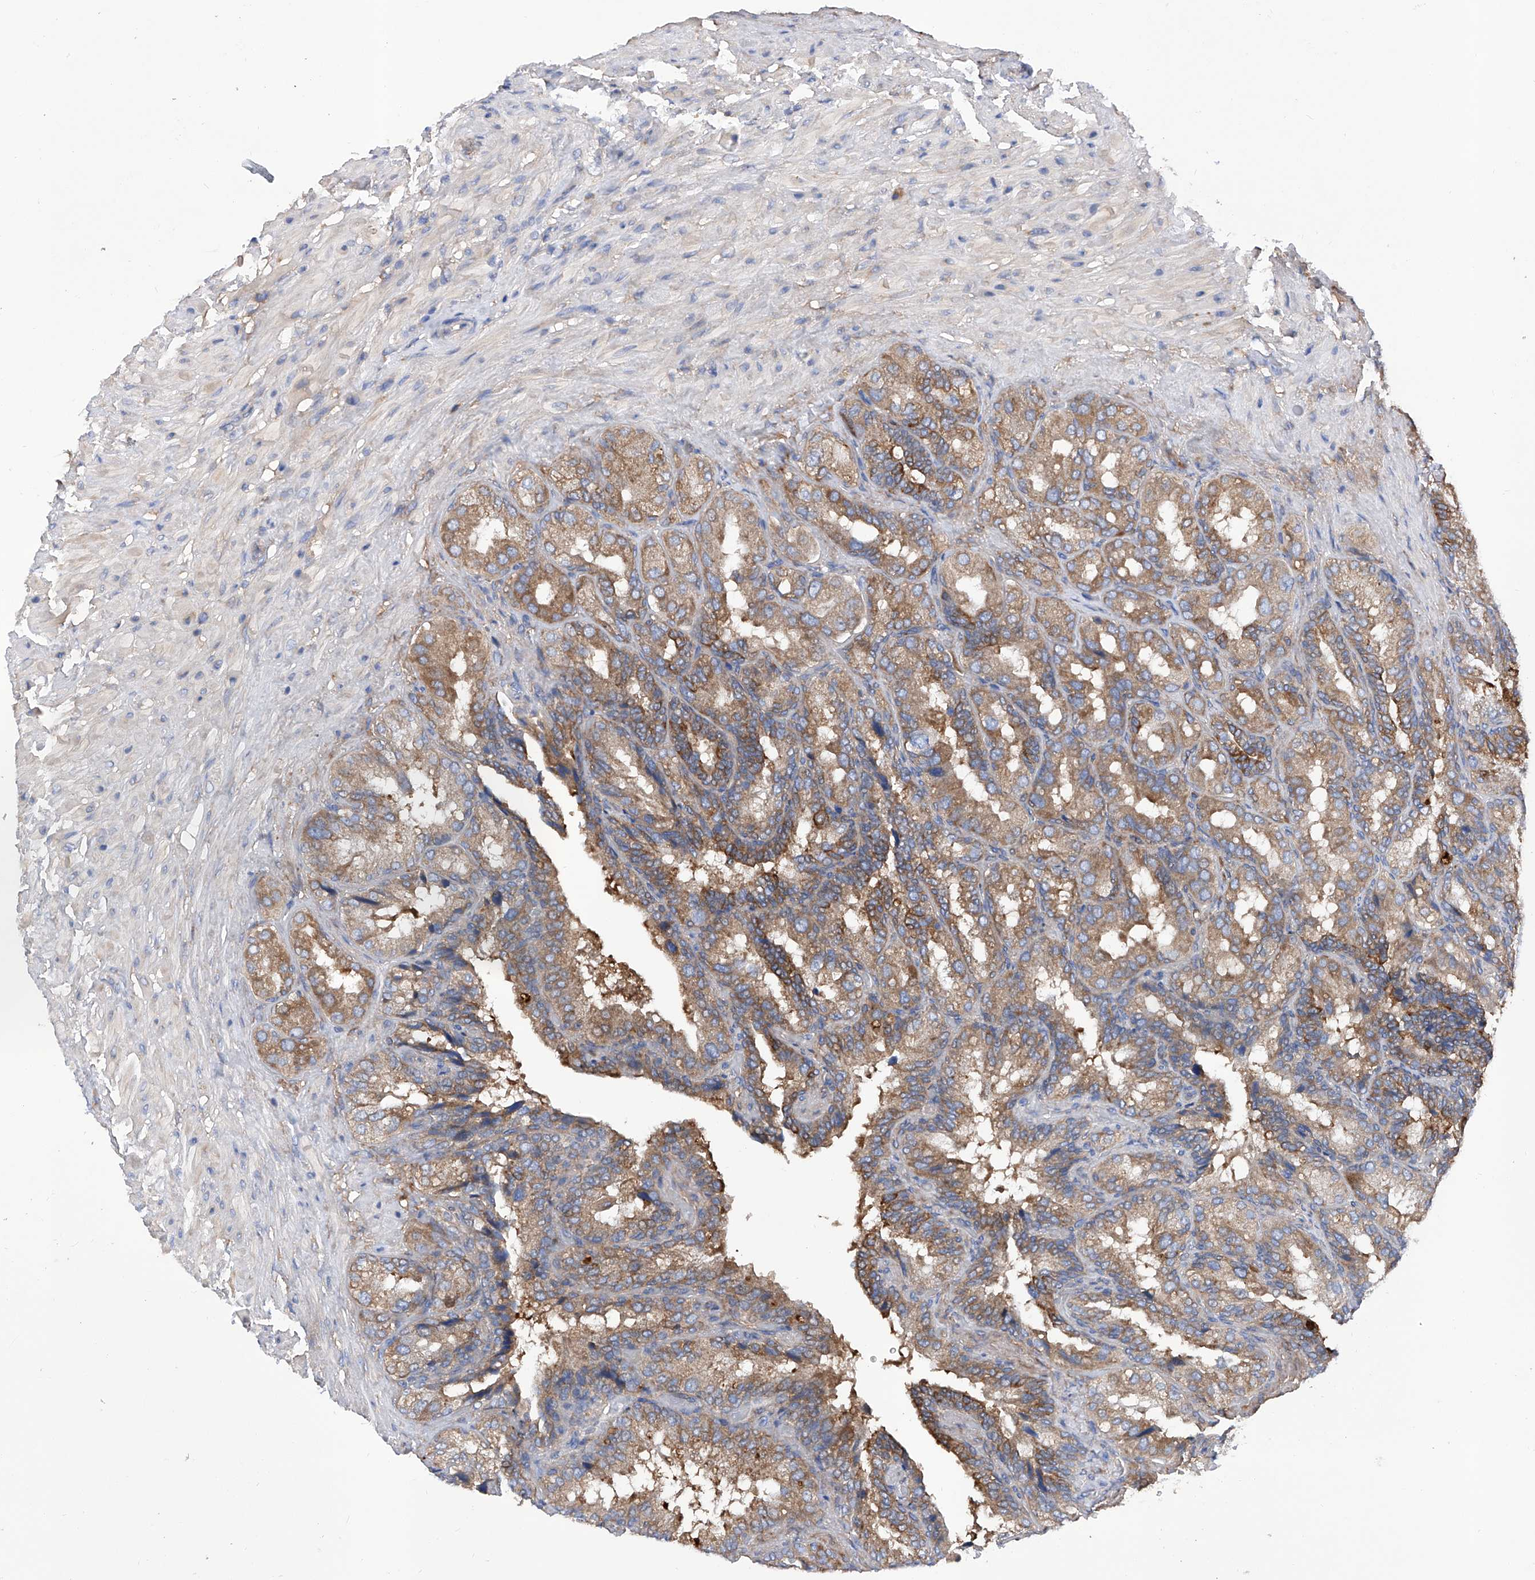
{"staining": {"intensity": "moderate", "quantity": ">75%", "location": "cytoplasmic/membranous"}, "tissue": "seminal vesicle", "cell_type": "Glandular cells", "image_type": "normal", "snomed": [{"axis": "morphology", "description": "Normal tissue, NOS"}, {"axis": "topography", "description": "Seminal veicle"}, {"axis": "topography", "description": "Peripheral nerve tissue"}], "caption": "A histopathology image of human seminal vesicle stained for a protein reveals moderate cytoplasmic/membranous brown staining in glandular cells. (IHC, brightfield microscopy, high magnification).", "gene": "INPP5B", "patient": {"sex": "male", "age": 63}}